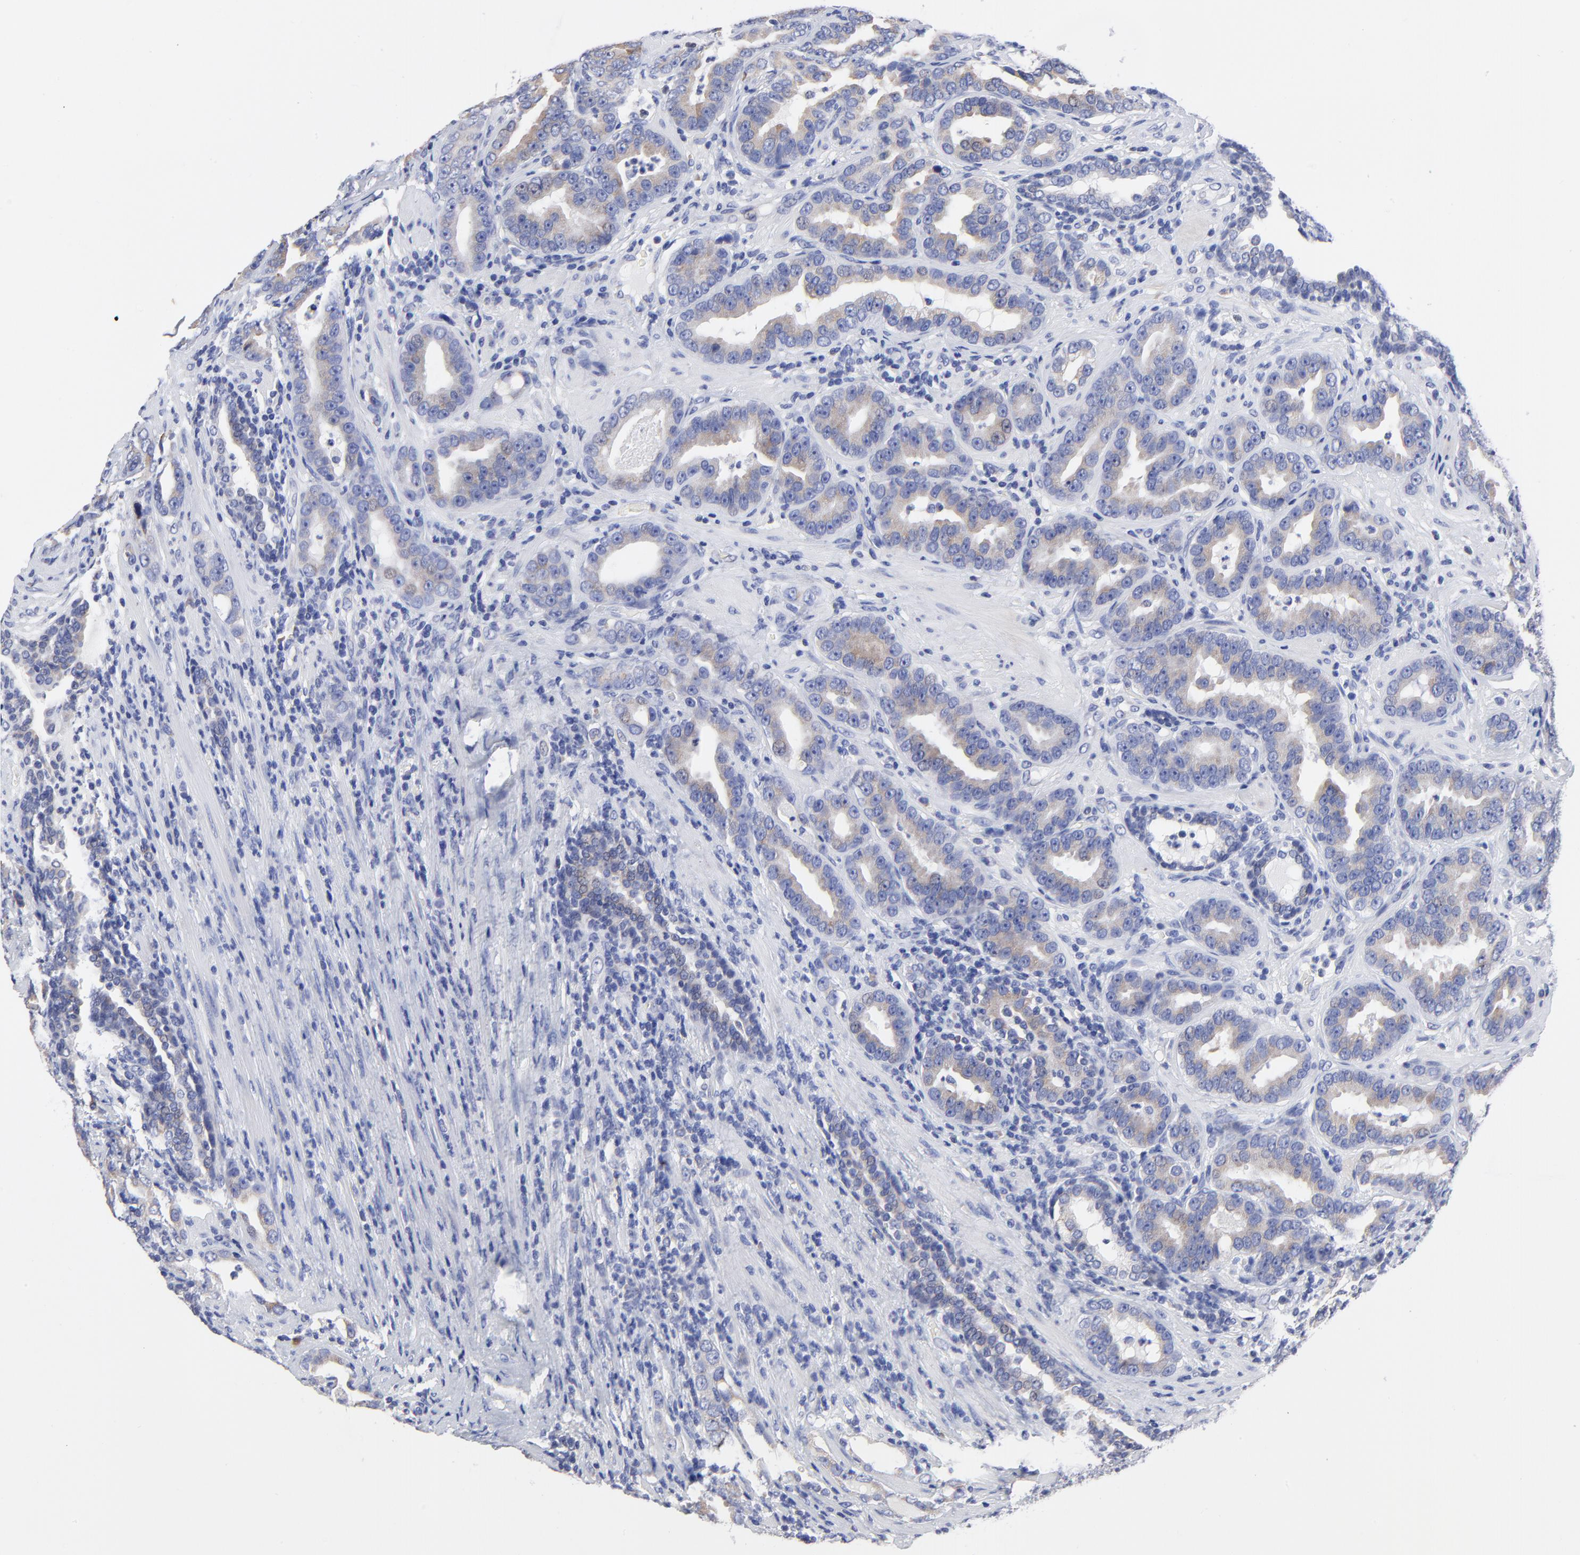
{"staining": {"intensity": "weak", "quantity": ">75%", "location": "cytoplasmic/membranous"}, "tissue": "prostate cancer", "cell_type": "Tumor cells", "image_type": "cancer", "snomed": [{"axis": "morphology", "description": "Adenocarcinoma, Low grade"}, {"axis": "topography", "description": "Prostate"}], "caption": "Immunohistochemistry photomicrograph of neoplastic tissue: human prostate adenocarcinoma (low-grade) stained using immunohistochemistry (IHC) displays low levels of weak protein expression localized specifically in the cytoplasmic/membranous of tumor cells, appearing as a cytoplasmic/membranous brown color.", "gene": "LAX1", "patient": {"sex": "male", "age": 59}}